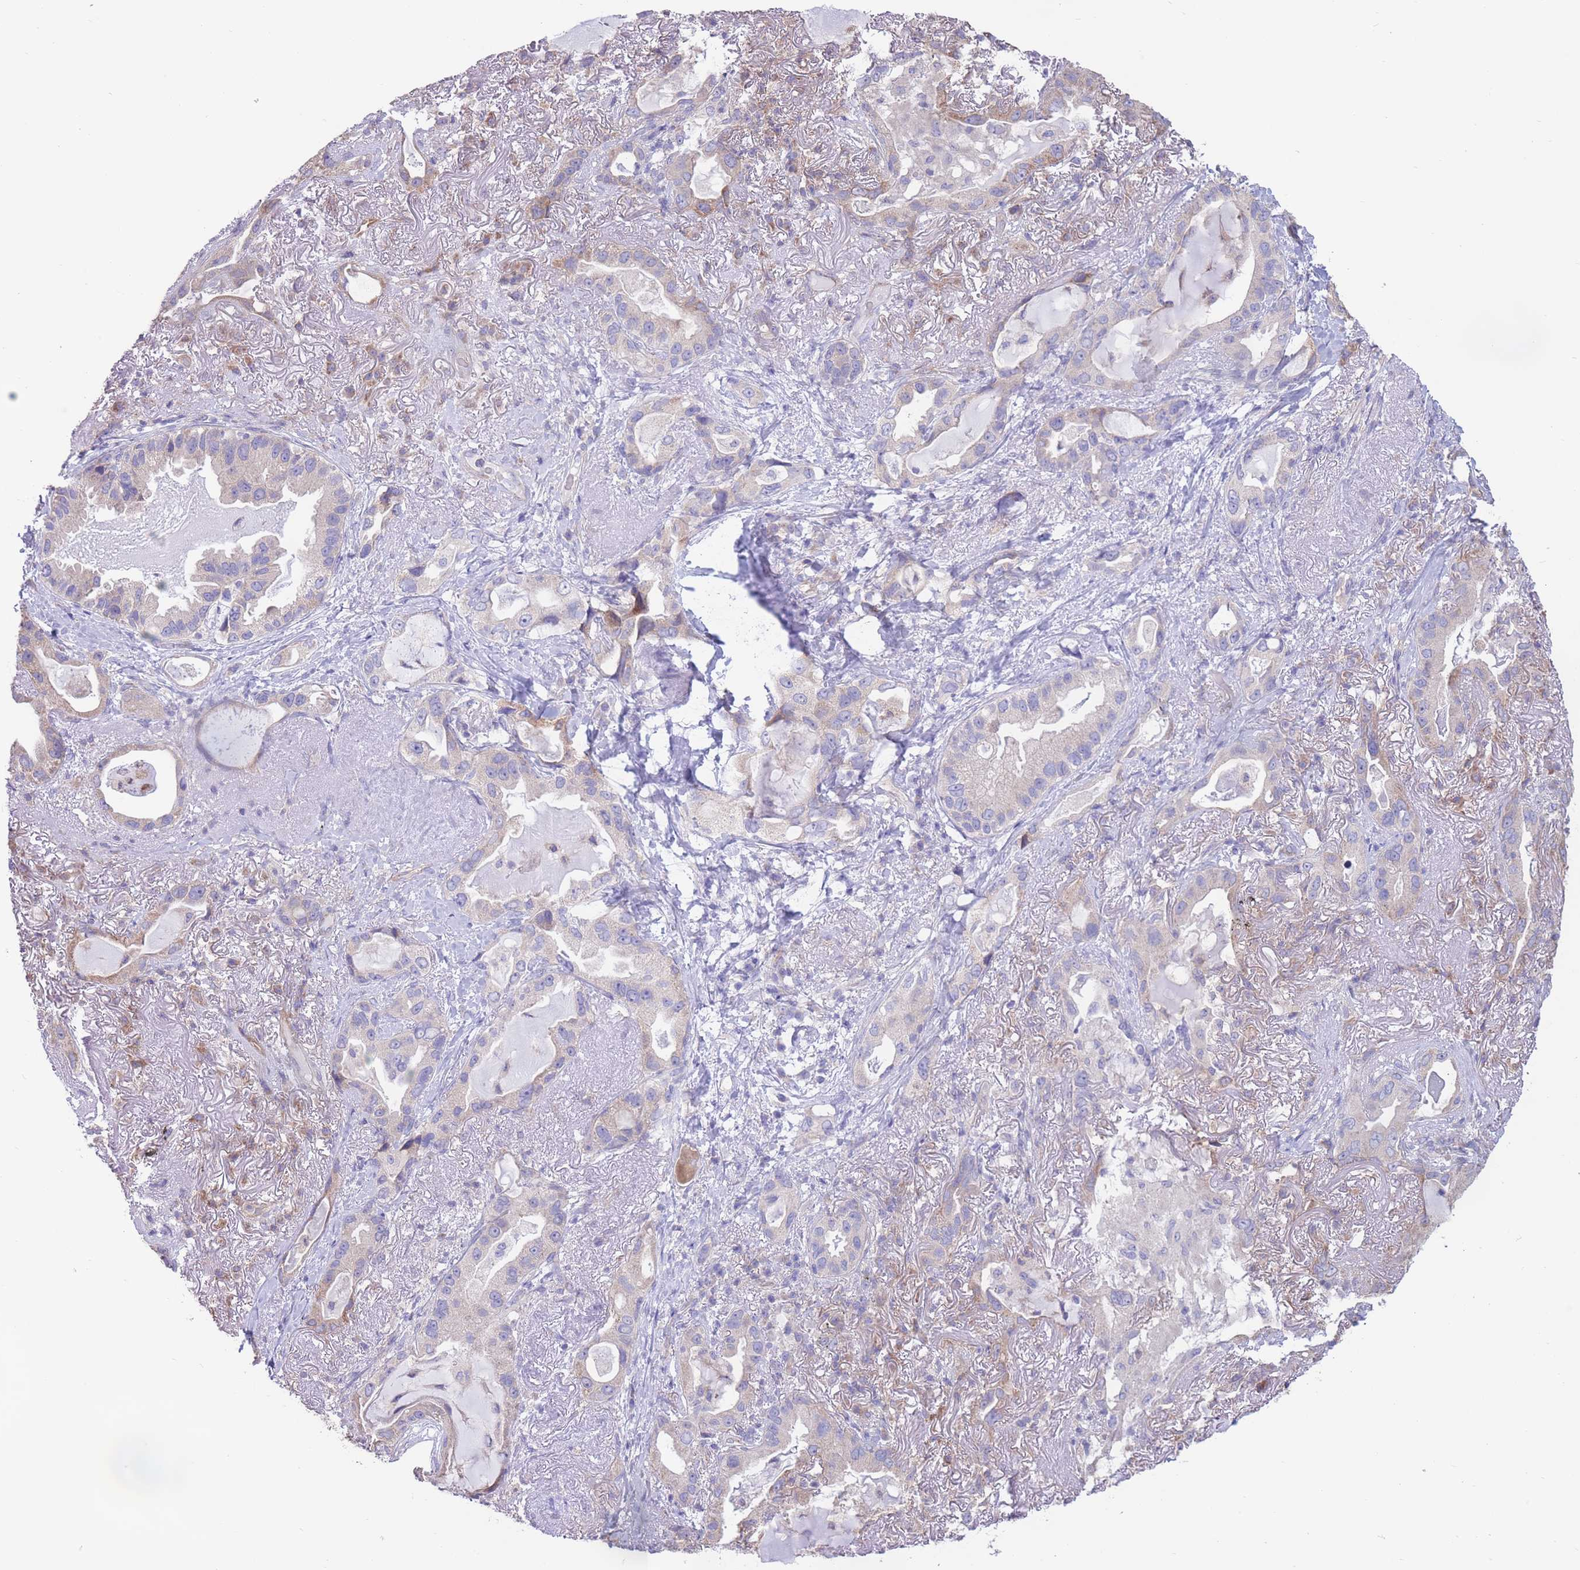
{"staining": {"intensity": "moderate", "quantity": "<25%", "location": "cytoplasmic/membranous"}, "tissue": "lung cancer", "cell_type": "Tumor cells", "image_type": "cancer", "snomed": [{"axis": "morphology", "description": "Adenocarcinoma, NOS"}, {"axis": "topography", "description": "Lung"}], "caption": "Immunohistochemistry of adenocarcinoma (lung) shows low levels of moderate cytoplasmic/membranous staining in approximately <25% of tumor cells.", "gene": "ALS2CL", "patient": {"sex": "female", "age": 69}}